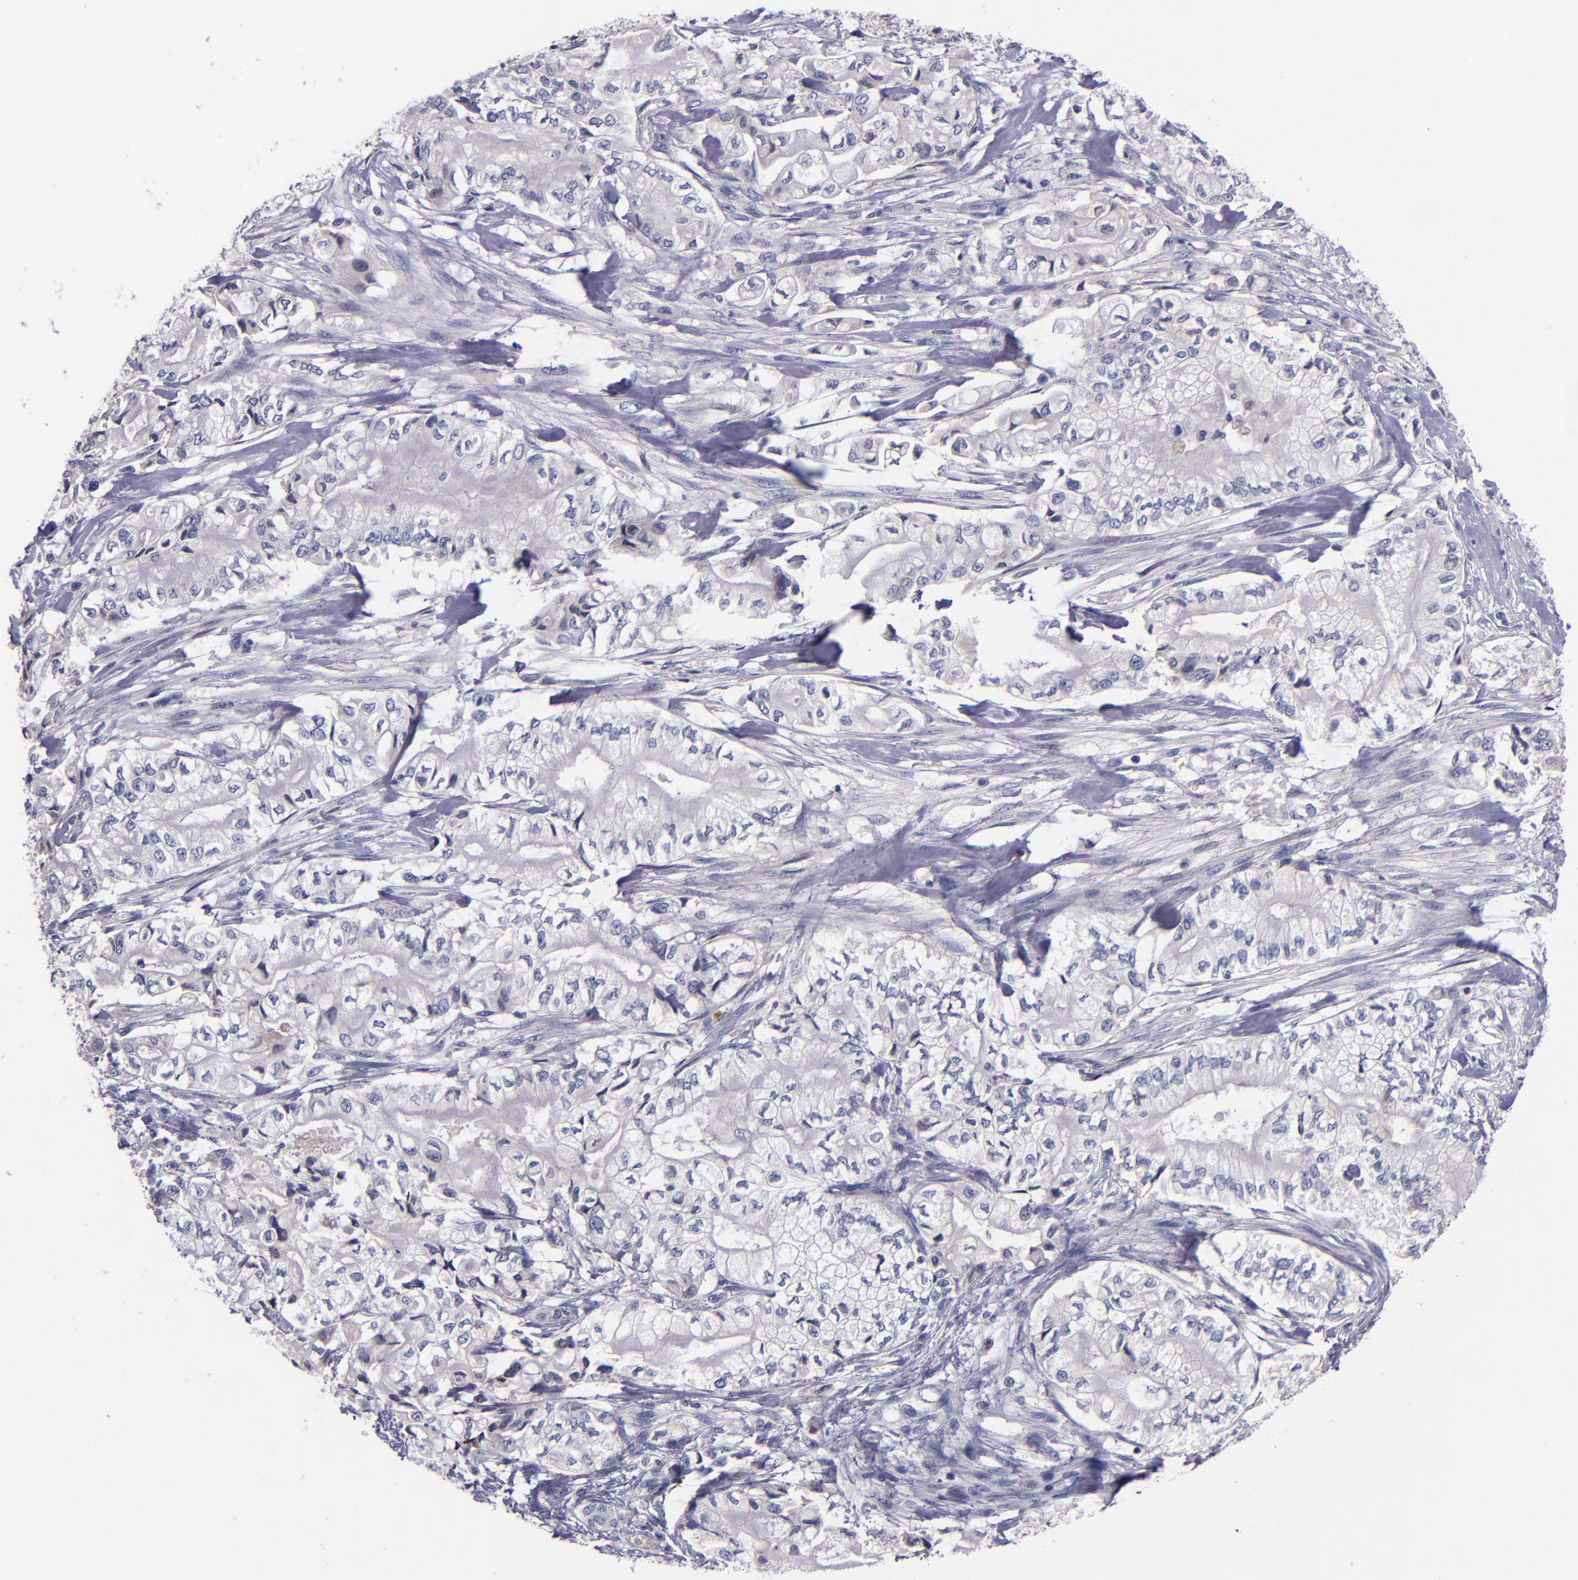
{"staining": {"intensity": "negative", "quantity": "none", "location": "none"}, "tissue": "pancreatic cancer", "cell_type": "Tumor cells", "image_type": "cancer", "snomed": [{"axis": "morphology", "description": "Adenocarcinoma, NOS"}, {"axis": "topography", "description": "Pancreas"}], "caption": "This is an IHC image of adenocarcinoma (pancreatic). There is no expression in tumor cells.", "gene": "RBP4", "patient": {"sex": "male", "age": 79}}